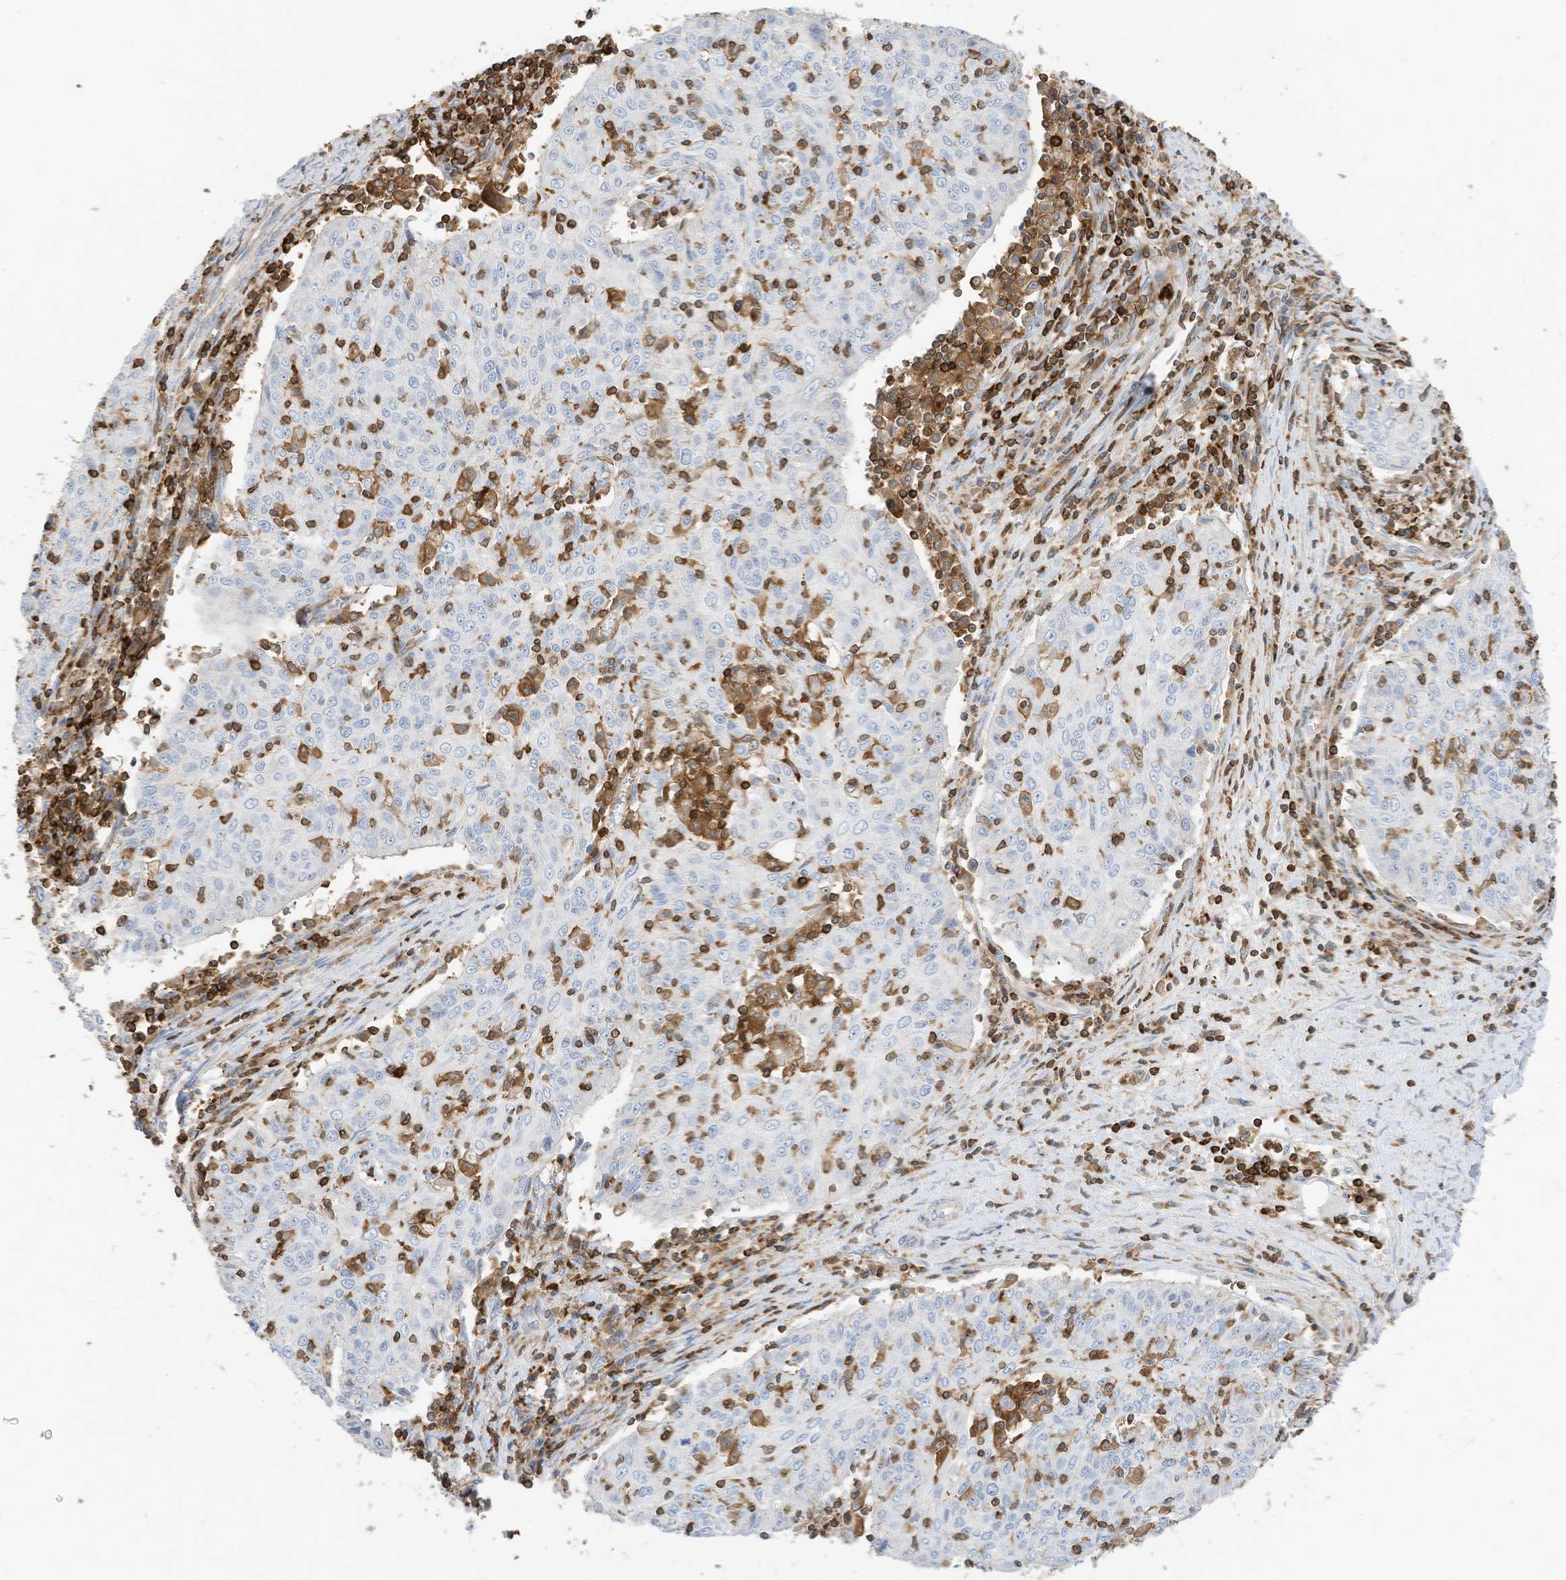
{"staining": {"intensity": "negative", "quantity": "none", "location": "none"}, "tissue": "cervical cancer", "cell_type": "Tumor cells", "image_type": "cancer", "snomed": [{"axis": "morphology", "description": "Squamous cell carcinoma, NOS"}, {"axis": "topography", "description": "Cervix"}], "caption": "Histopathology image shows no protein staining in tumor cells of squamous cell carcinoma (cervical) tissue.", "gene": "ARHGAP25", "patient": {"sex": "female", "age": 48}}